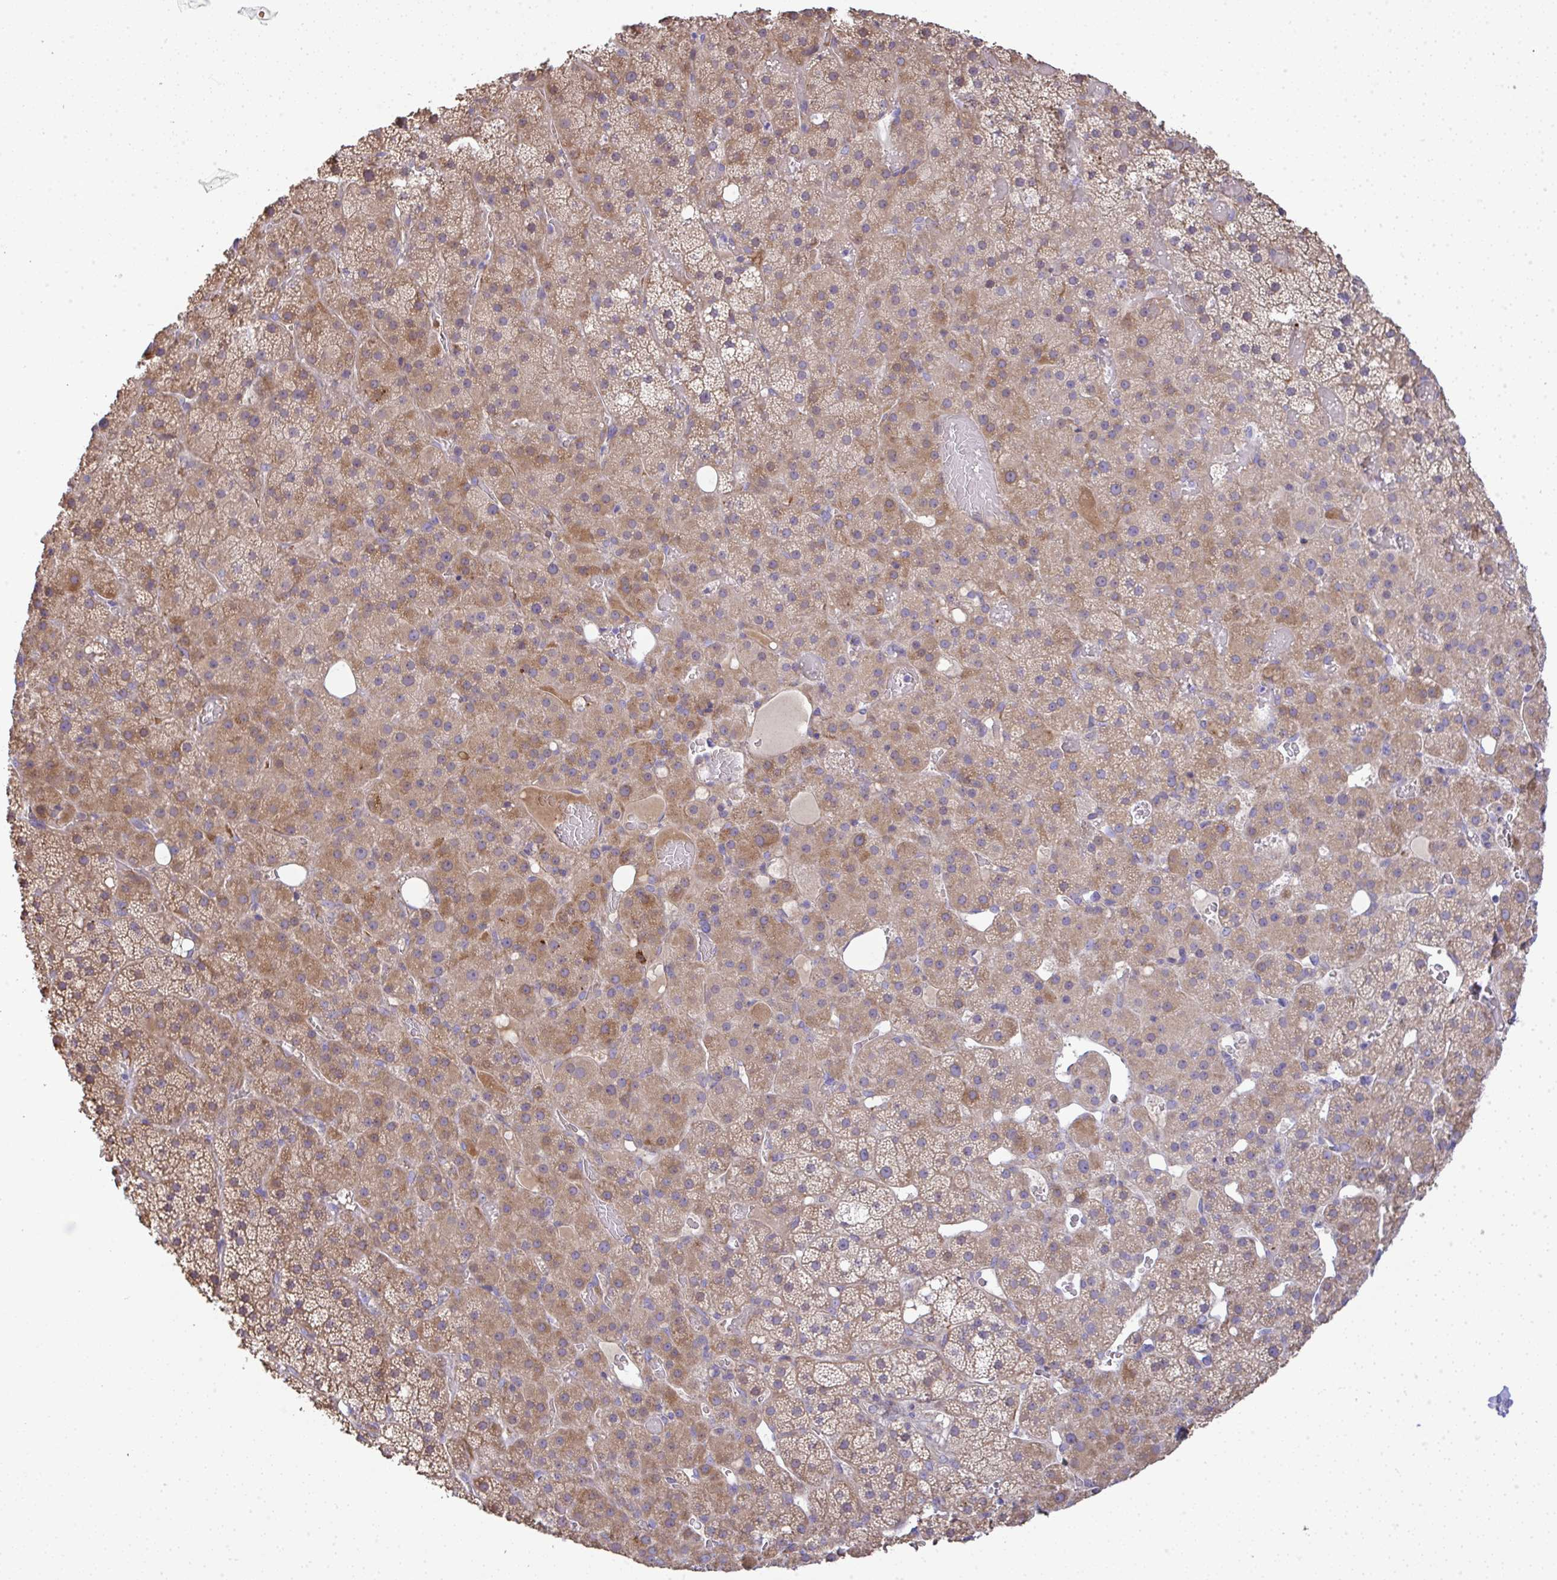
{"staining": {"intensity": "moderate", "quantity": "25%-75%", "location": "cytoplasmic/membranous"}, "tissue": "adrenal gland", "cell_type": "Glandular cells", "image_type": "normal", "snomed": [{"axis": "morphology", "description": "Normal tissue, NOS"}, {"axis": "topography", "description": "Adrenal gland"}], "caption": "Protein staining demonstrates moderate cytoplasmic/membranous positivity in approximately 25%-75% of glandular cells in normal adrenal gland. (Stains: DAB (3,3'-diaminobenzidine) in brown, nuclei in blue, Microscopy: brightfield microscopy at high magnification).", "gene": "GRID2", "patient": {"sex": "male", "age": 53}}